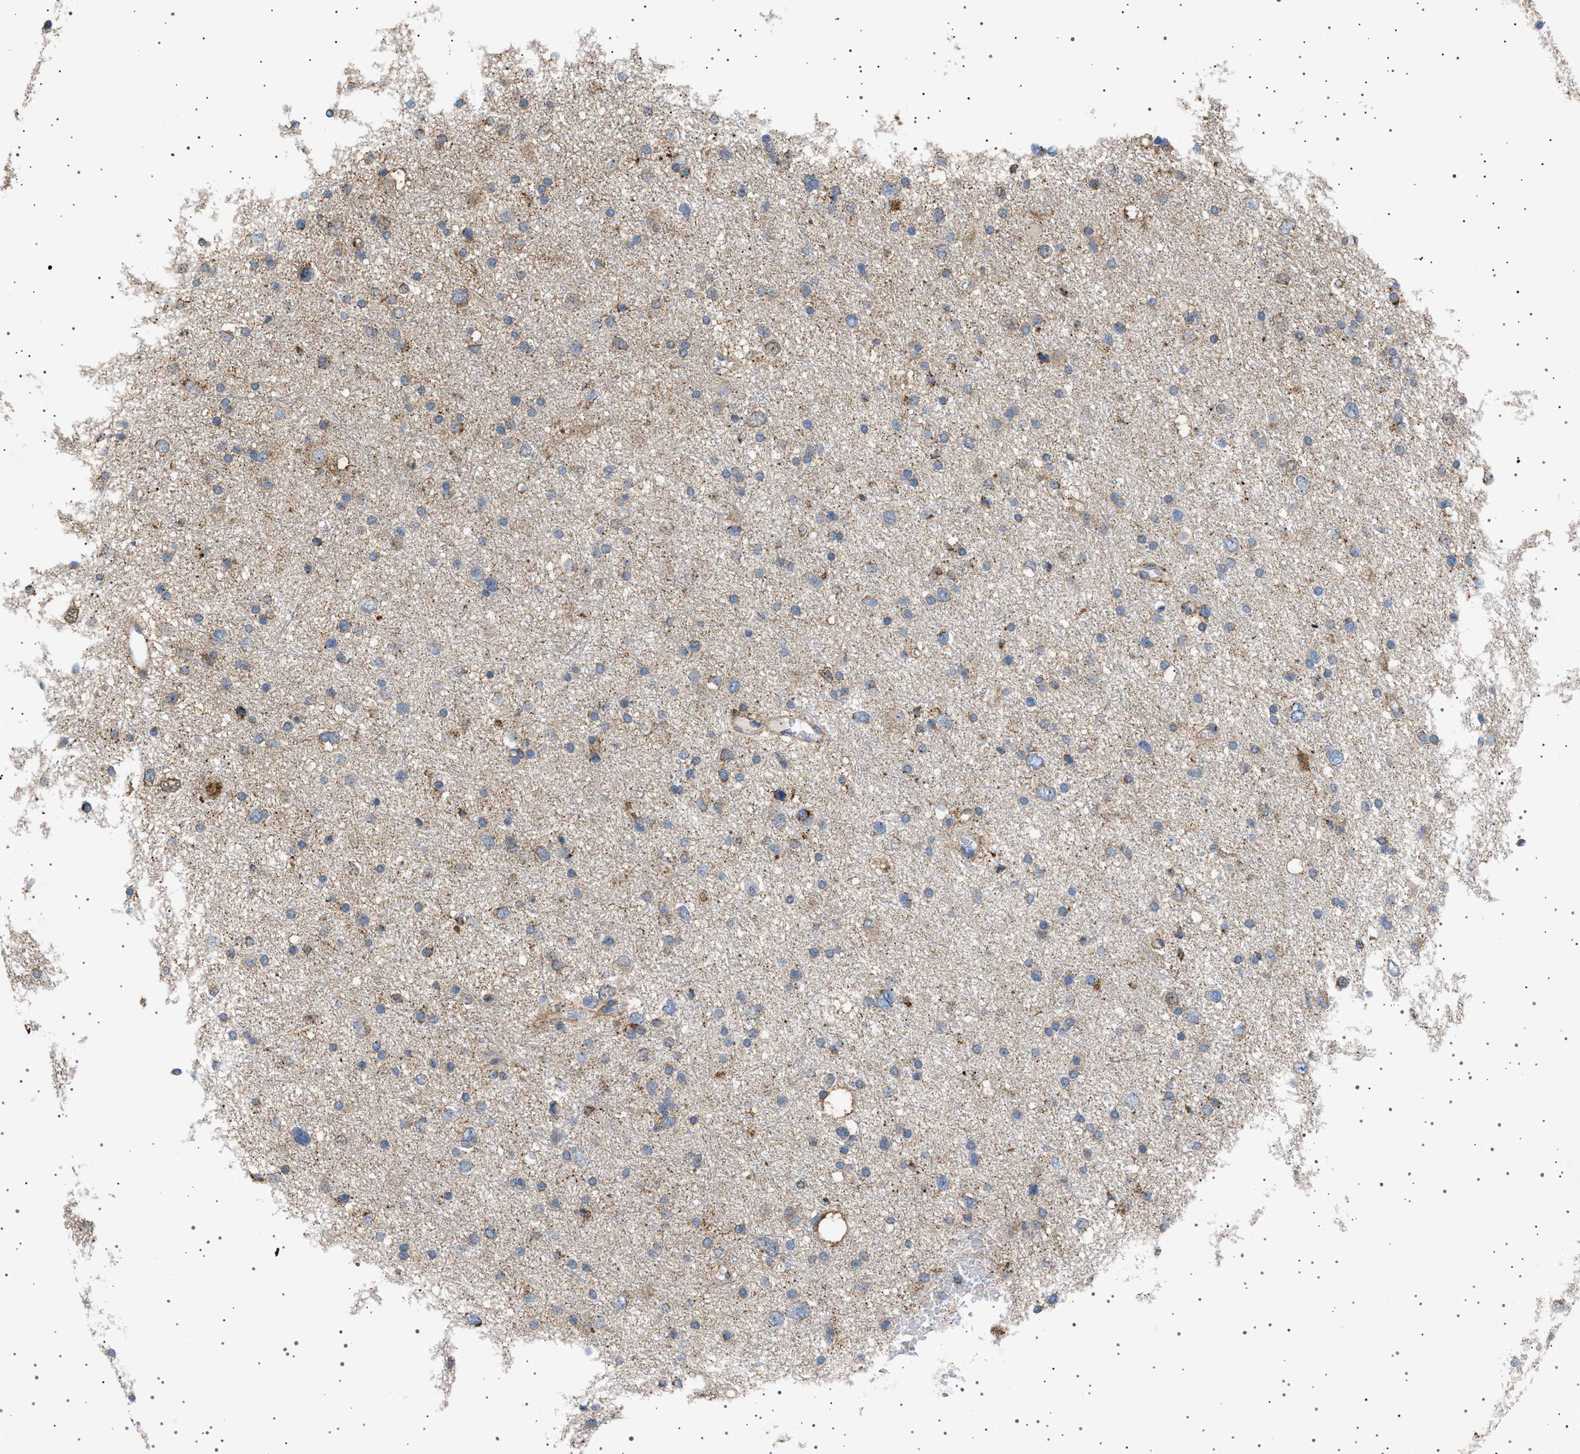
{"staining": {"intensity": "weak", "quantity": "25%-75%", "location": "cytoplasmic/membranous"}, "tissue": "glioma", "cell_type": "Tumor cells", "image_type": "cancer", "snomed": [{"axis": "morphology", "description": "Glioma, malignant, Low grade"}, {"axis": "topography", "description": "Brain"}], "caption": "This photomicrograph reveals IHC staining of low-grade glioma (malignant), with low weak cytoplasmic/membranous positivity in about 25%-75% of tumor cells.", "gene": "UBXN8", "patient": {"sex": "female", "age": 37}}